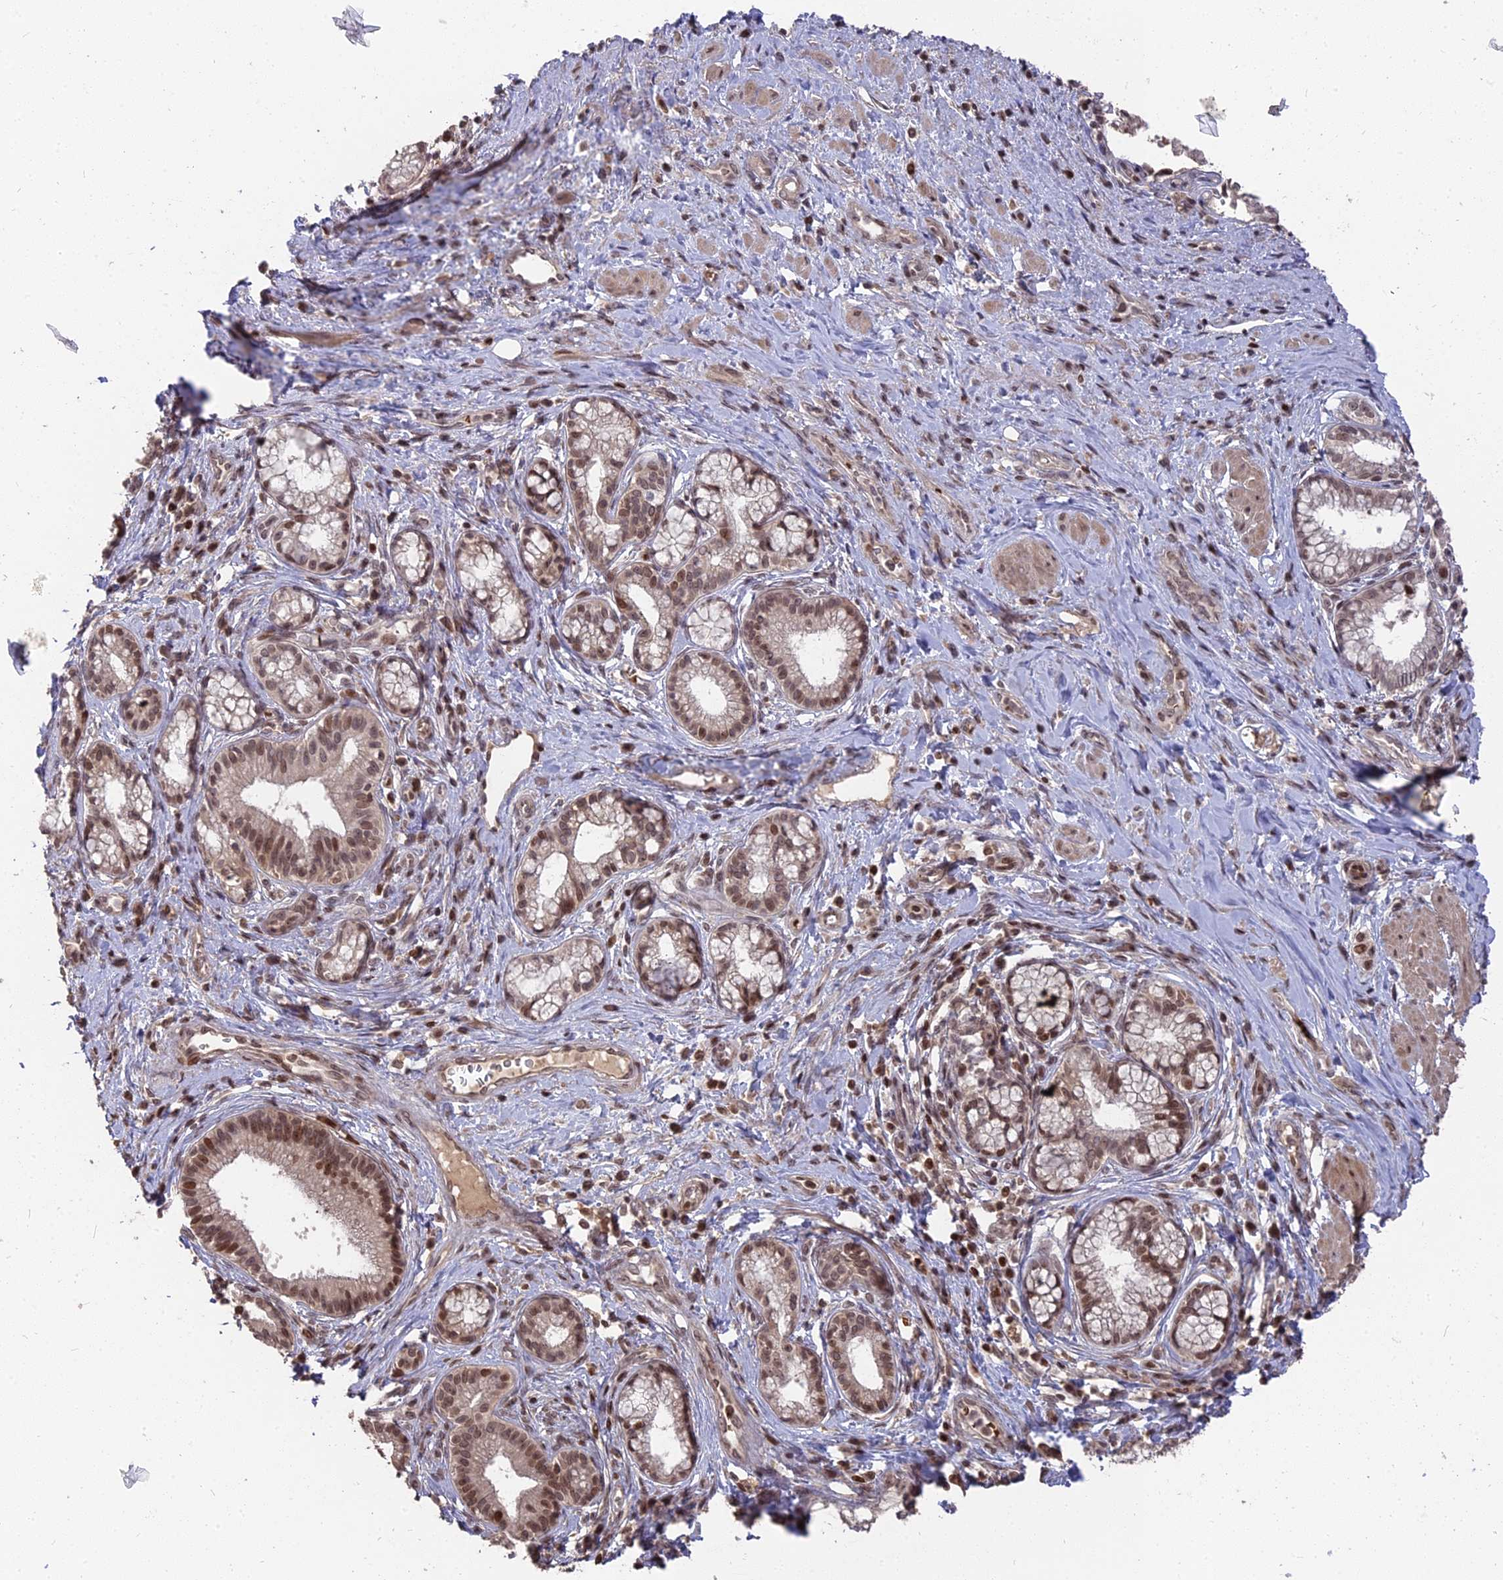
{"staining": {"intensity": "moderate", "quantity": "<25%", "location": "nuclear"}, "tissue": "pancreatic cancer", "cell_type": "Tumor cells", "image_type": "cancer", "snomed": [{"axis": "morphology", "description": "Adenocarcinoma, NOS"}, {"axis": "topography", "description": "Pancreas"}], "caption": "Immunohistochemical staining of adenocarcinoma (pancreatic) reveals moderate nuclear protein staining in approximately <25% of tumor cells.", "gene": "NR1H3", "patient": {"sex": "male", "age": 72}}